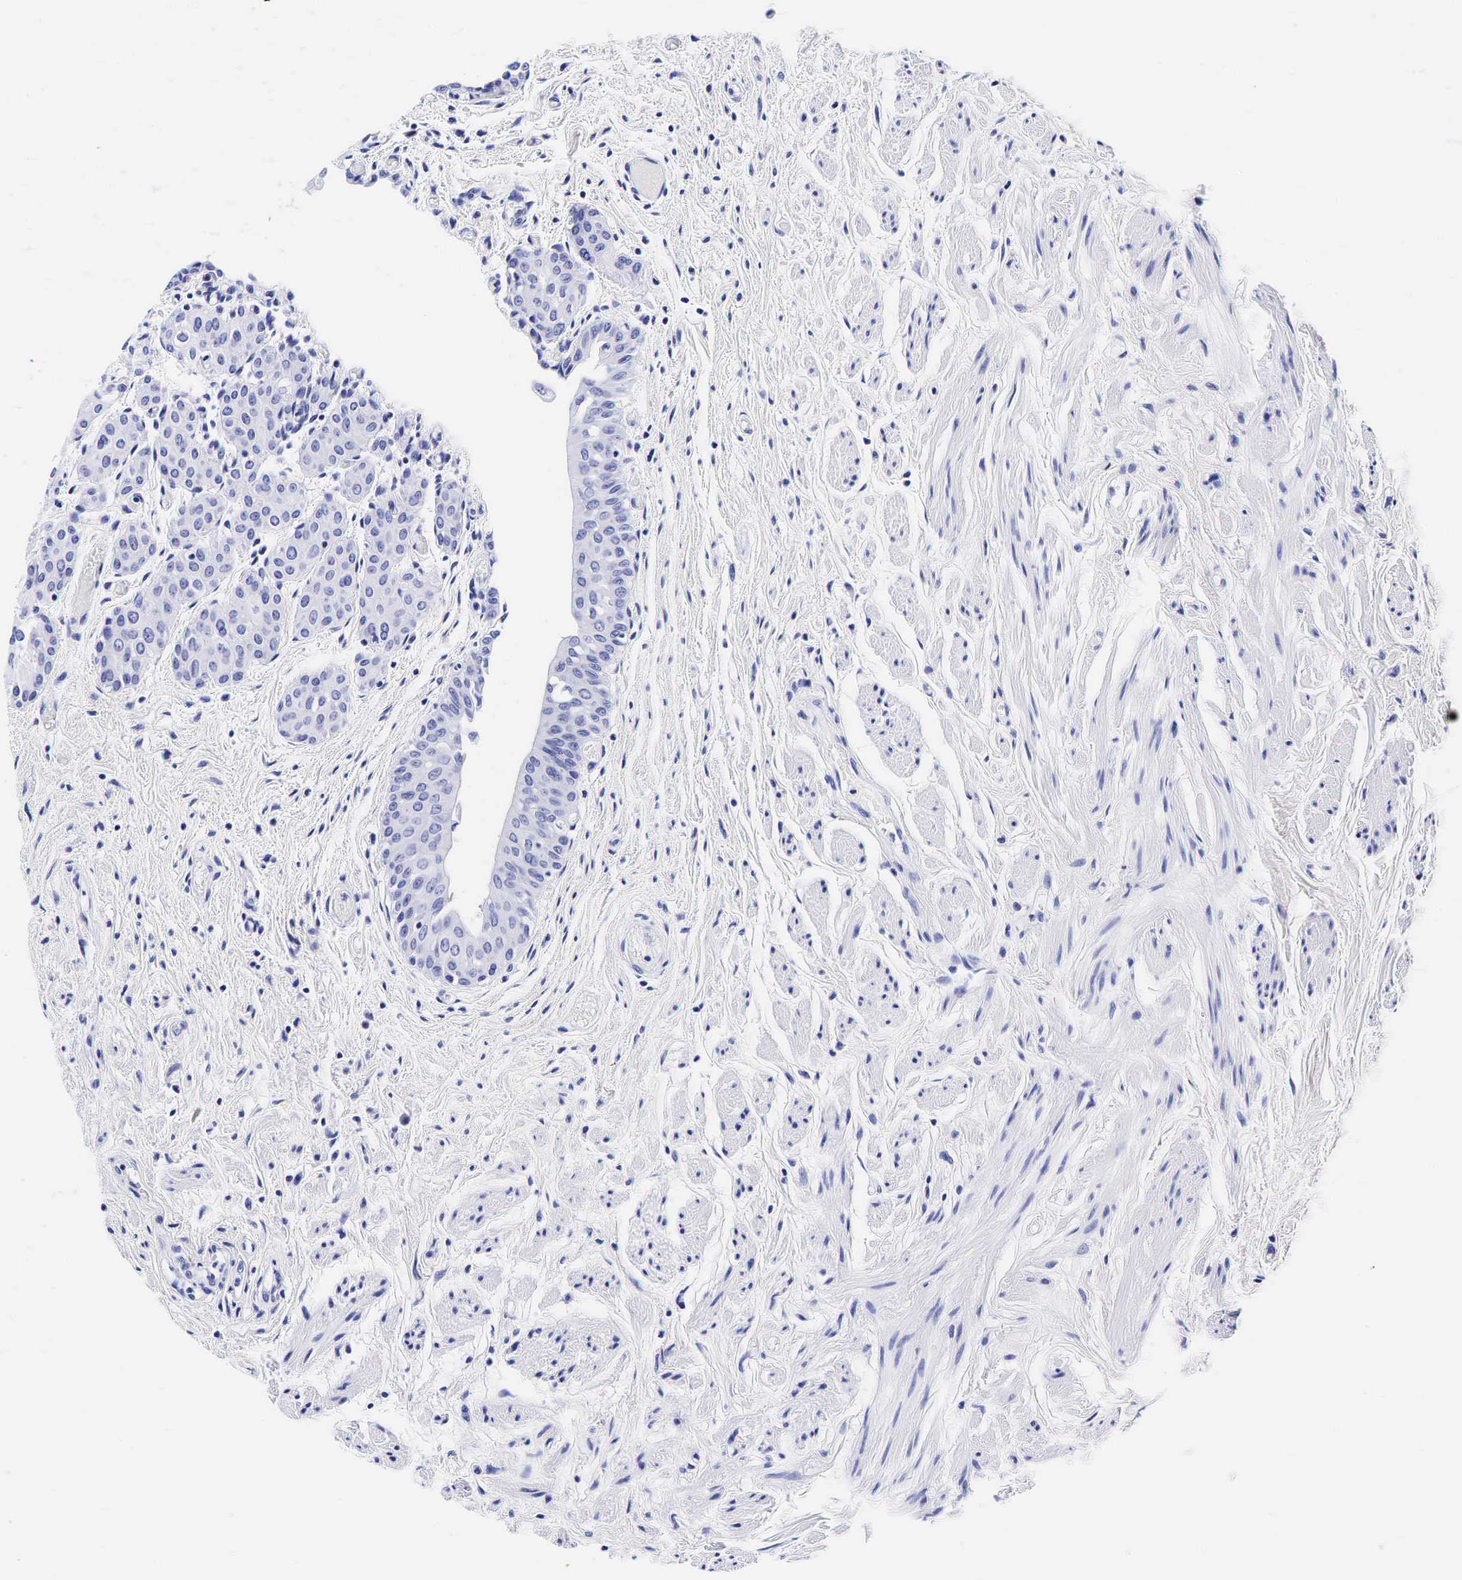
{"staining": {"intensity": "negative", "quantity": "none", "location": "none"}, "tissue": "urinary bladder", "cell_type": "Urothelial cells", "image_type": "normal", "snomed": [{"axis": "morphology", "description": "Normal tissue, NOS"}, {"axis": "topography", "description": "Urinary bladder"}], "caption": "Photomicrograph shows no protein expression in urothelial cells of normal urinary bladder.", "gene": "GCG", "patient": {"sex": "male", "age": 72}}